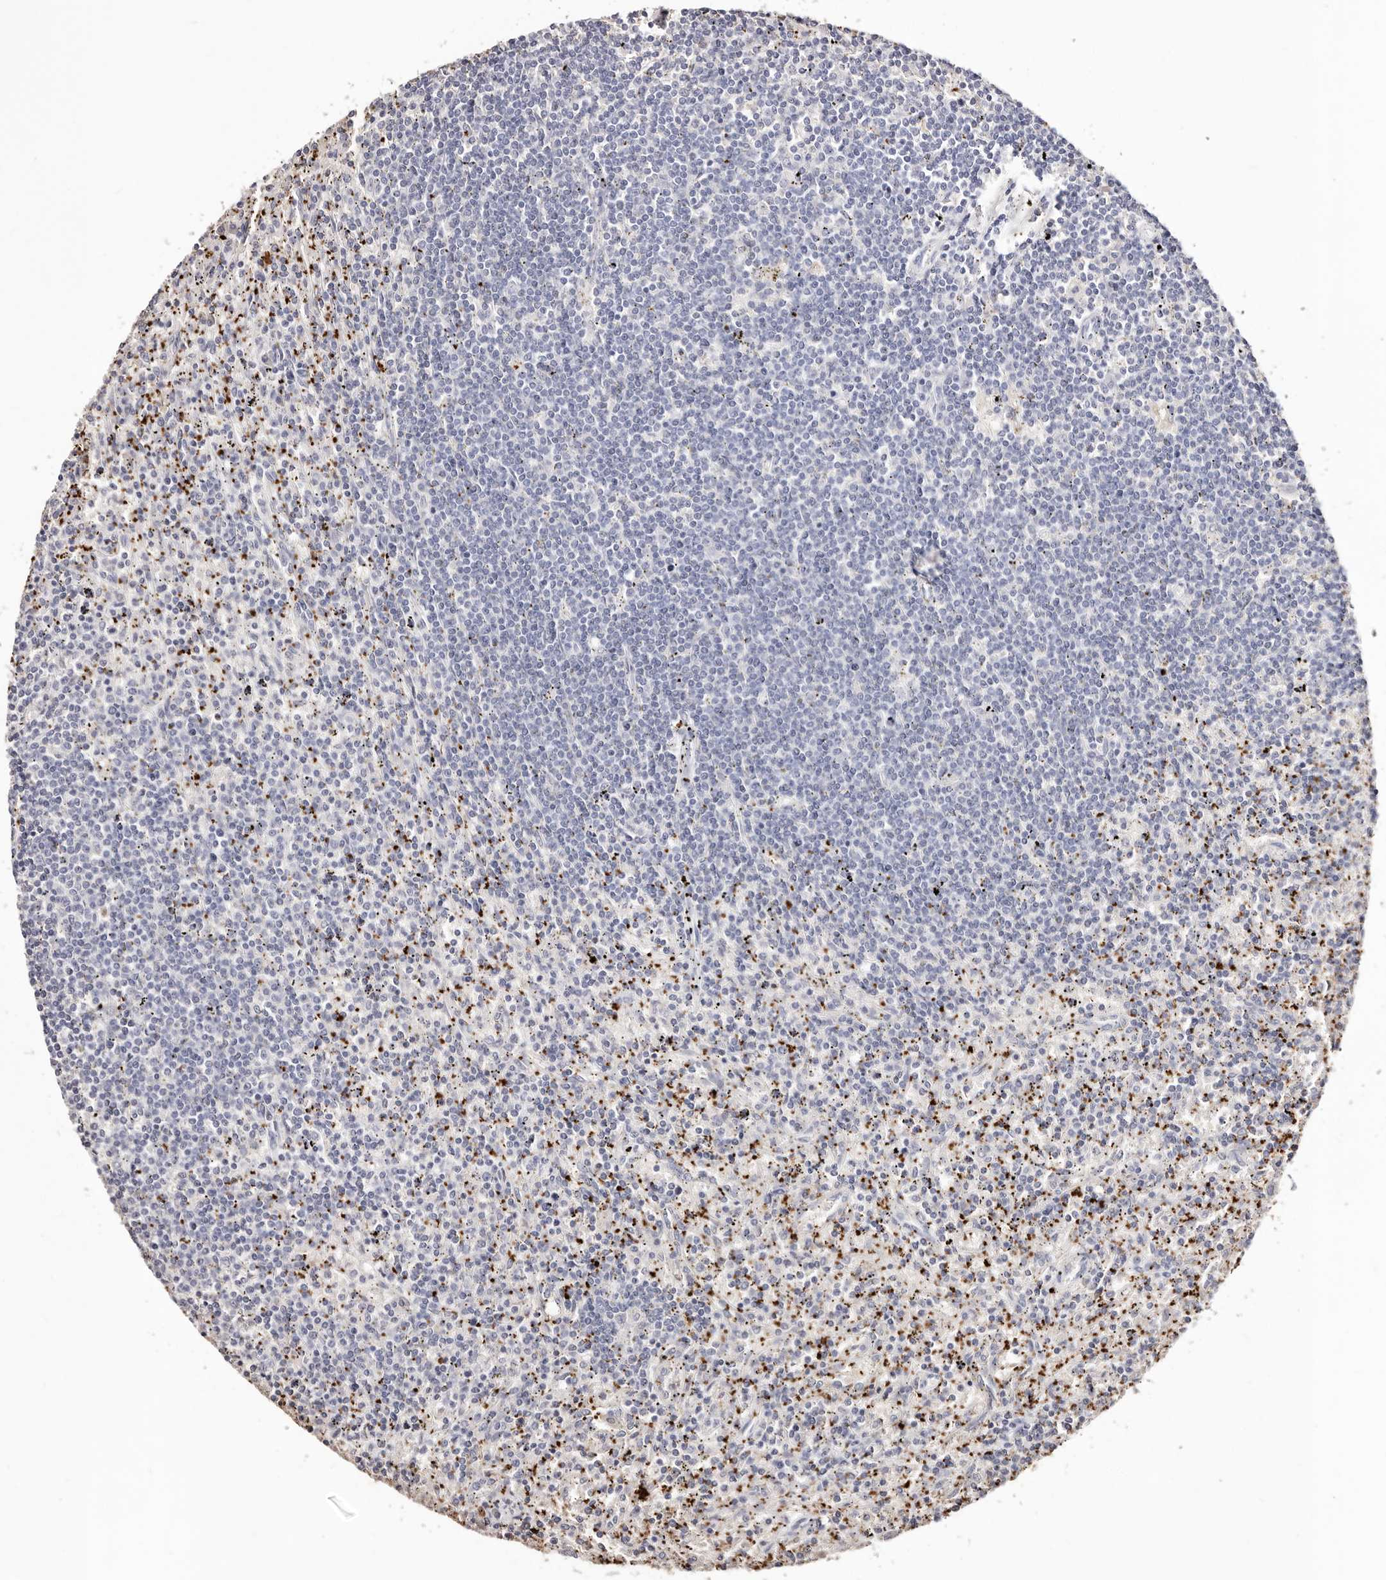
{"staining": {"intensity": "negative", "quantity": "none", "location": "none"}, "tissue": "lymphoma", "cell_type": "Tumor cells", "image_type": "cancer", "snomed": [{"axis": "morphology", "description": "Malignant lymphoma, non-Hodgkin's type, Low grade"}, {"axis": "topography", "description": "Spleen"}], "caption": "Human low-grade malignant lymphoma, non-Hodgkin's type stained for a protein using immunohistochemistry (IHC) shows no positivity in tumor cells.", "gene": "PF4", "patient": {"sex": "male", "age": 76}}